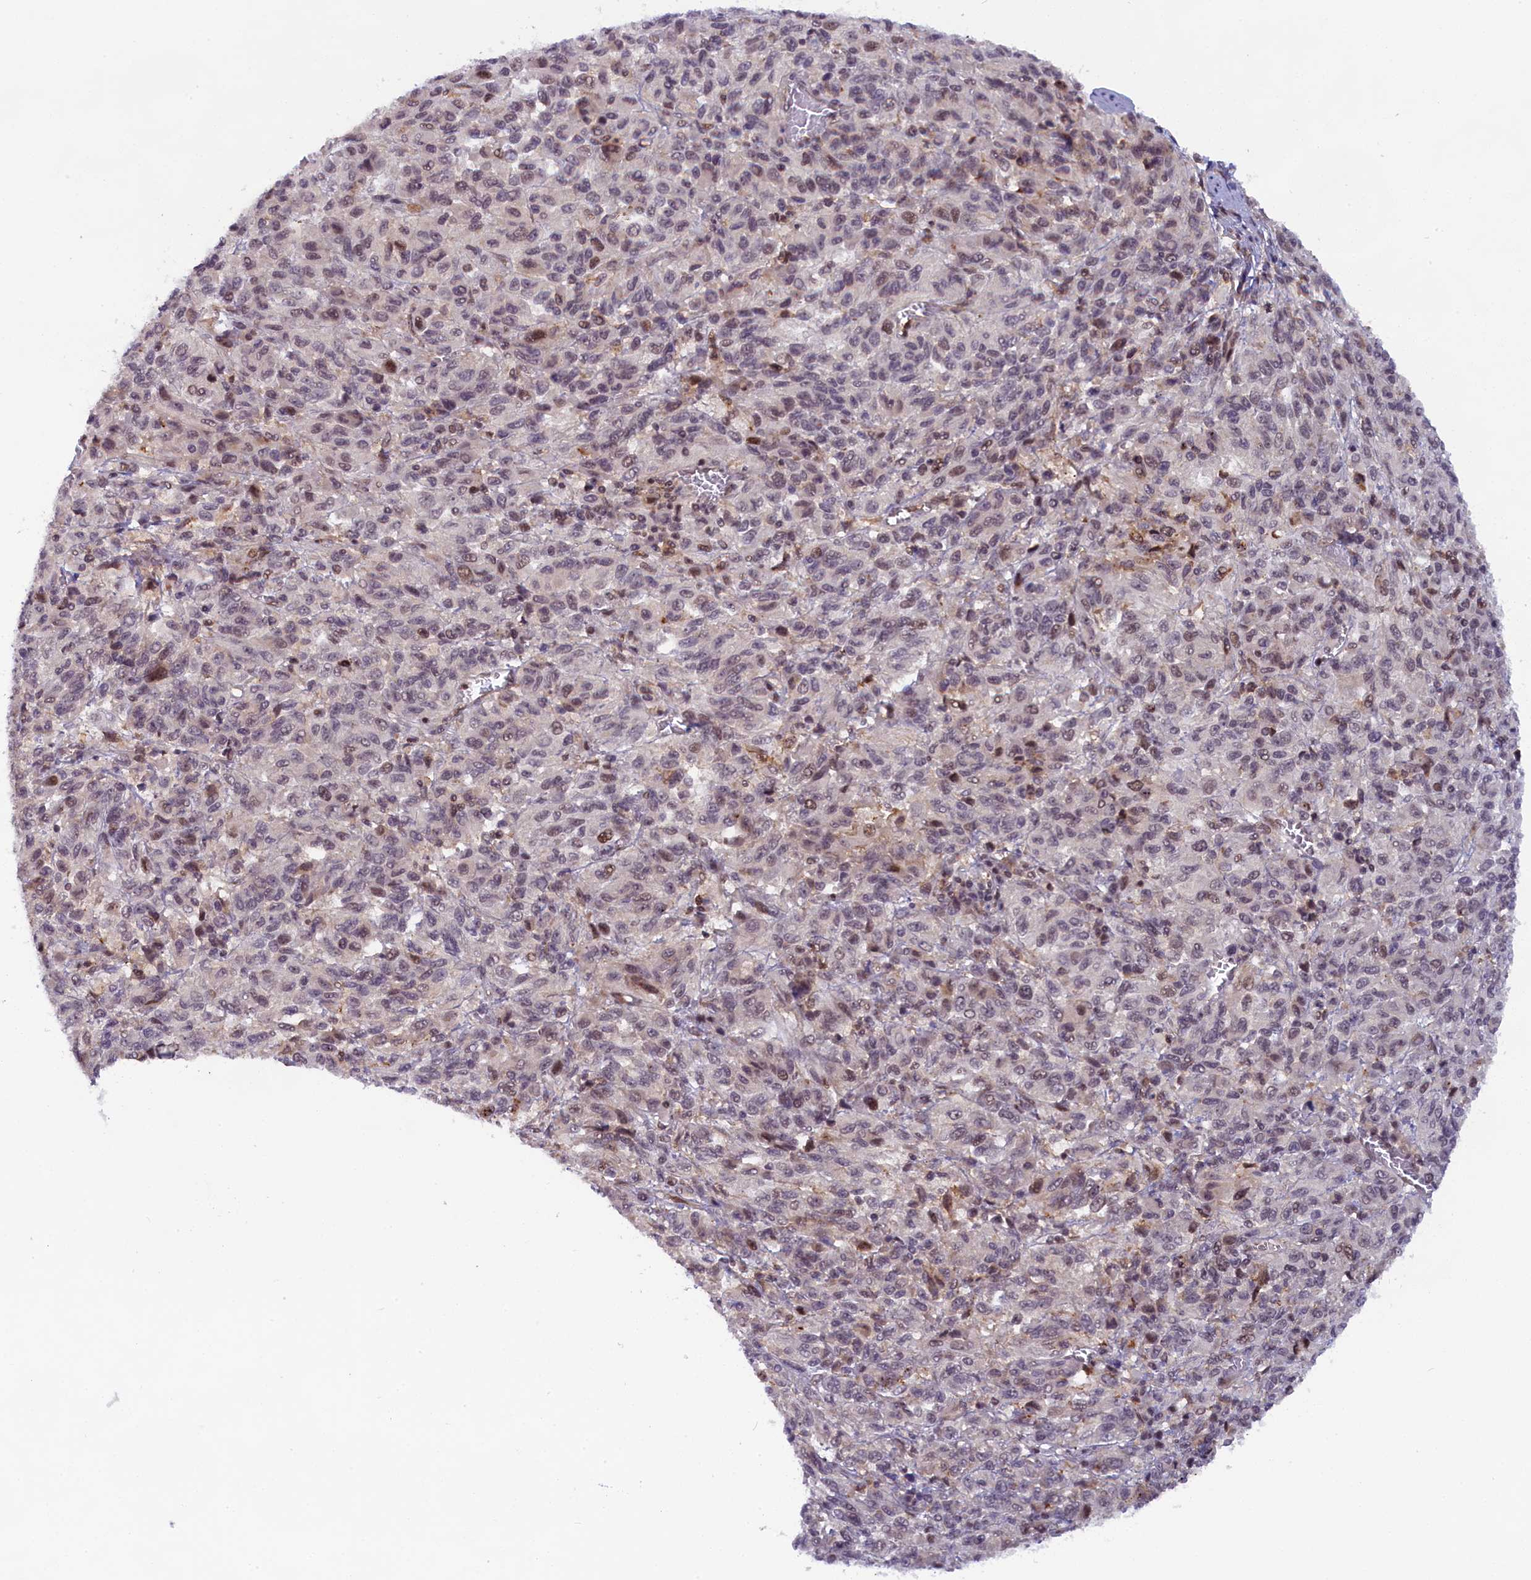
{"staining": {"intensity": "negative", "quantity": "none", "location": "none"}, "tissue": "melanoma", "cell_type": "Tumor cells", "image_type": "cancer", "snomed": [{"axis": "morphology", "description": "Malignant melanoma, Metastatic site"}, {"axis": "topography", "description": "Lung"}], "caption": "Immunohistochemistry of melanoma reveals no expression in tumor cells.", "gene": "FCHO1", "patient": {"sex": "male", "age": 64}}